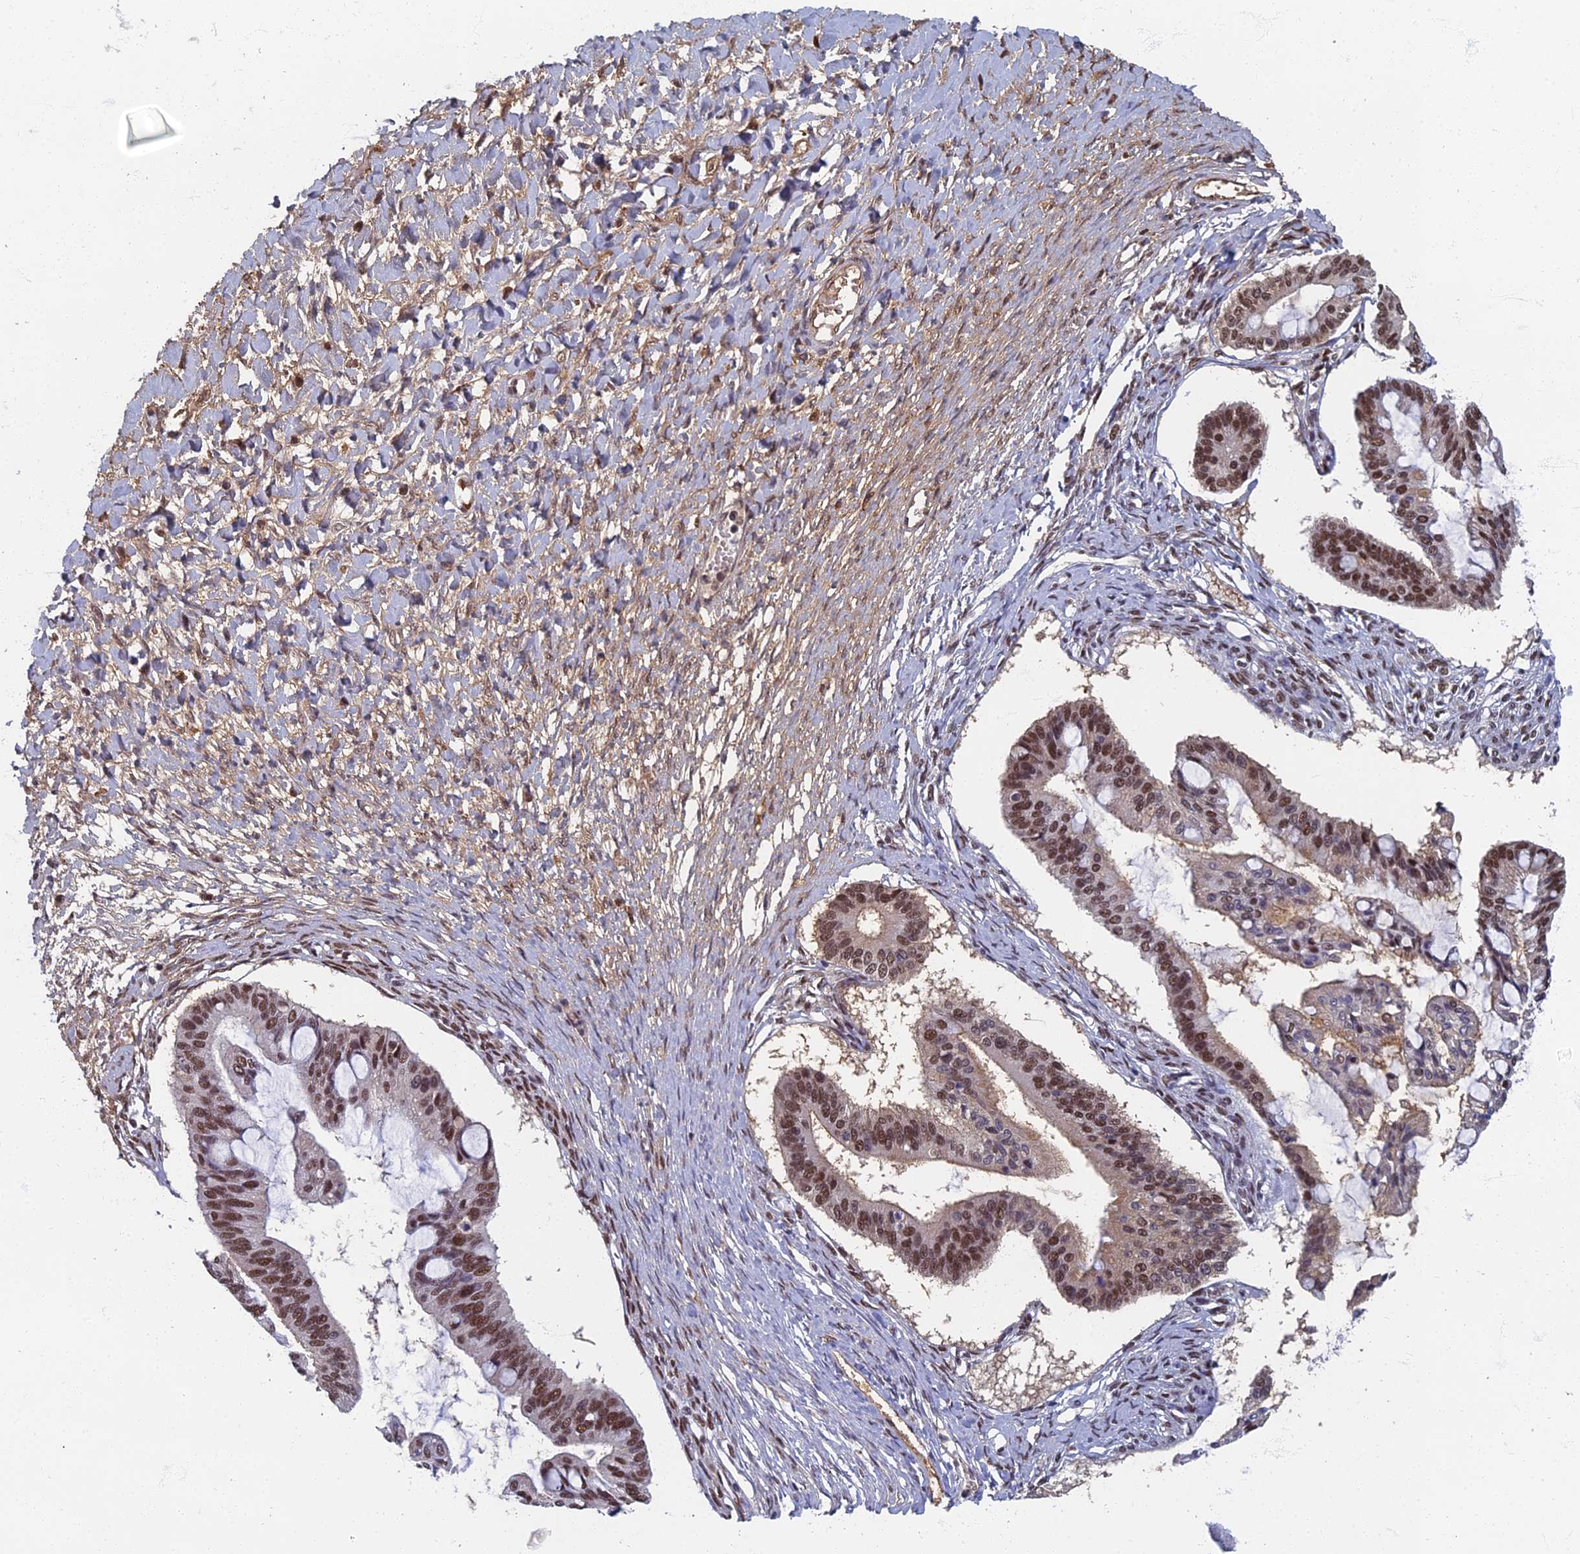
{"staining": {"intensity": "moderate", "quantity": ">75%", "location": "nuclear"}, "tissue": "ovarian cancer", "cell_type": "Tumor cells", "image_type": "cancer", "snomed": [{"axis": "morphology", "description": "Cystadenocarcinoma, mucinous, NOS"}, {"axis": "topography", "description": "Ovary"}], "caption": "A brown stain highlights moderate nuclear staining of a protein in ovarian cancer tumor cells. The staining was performed using DAB, with brown indicating positive protein expression. Nuclei are stained blue with hematoxylin.", "gene": "TAF13", "patient": {"sex": "female", "age": 73}}